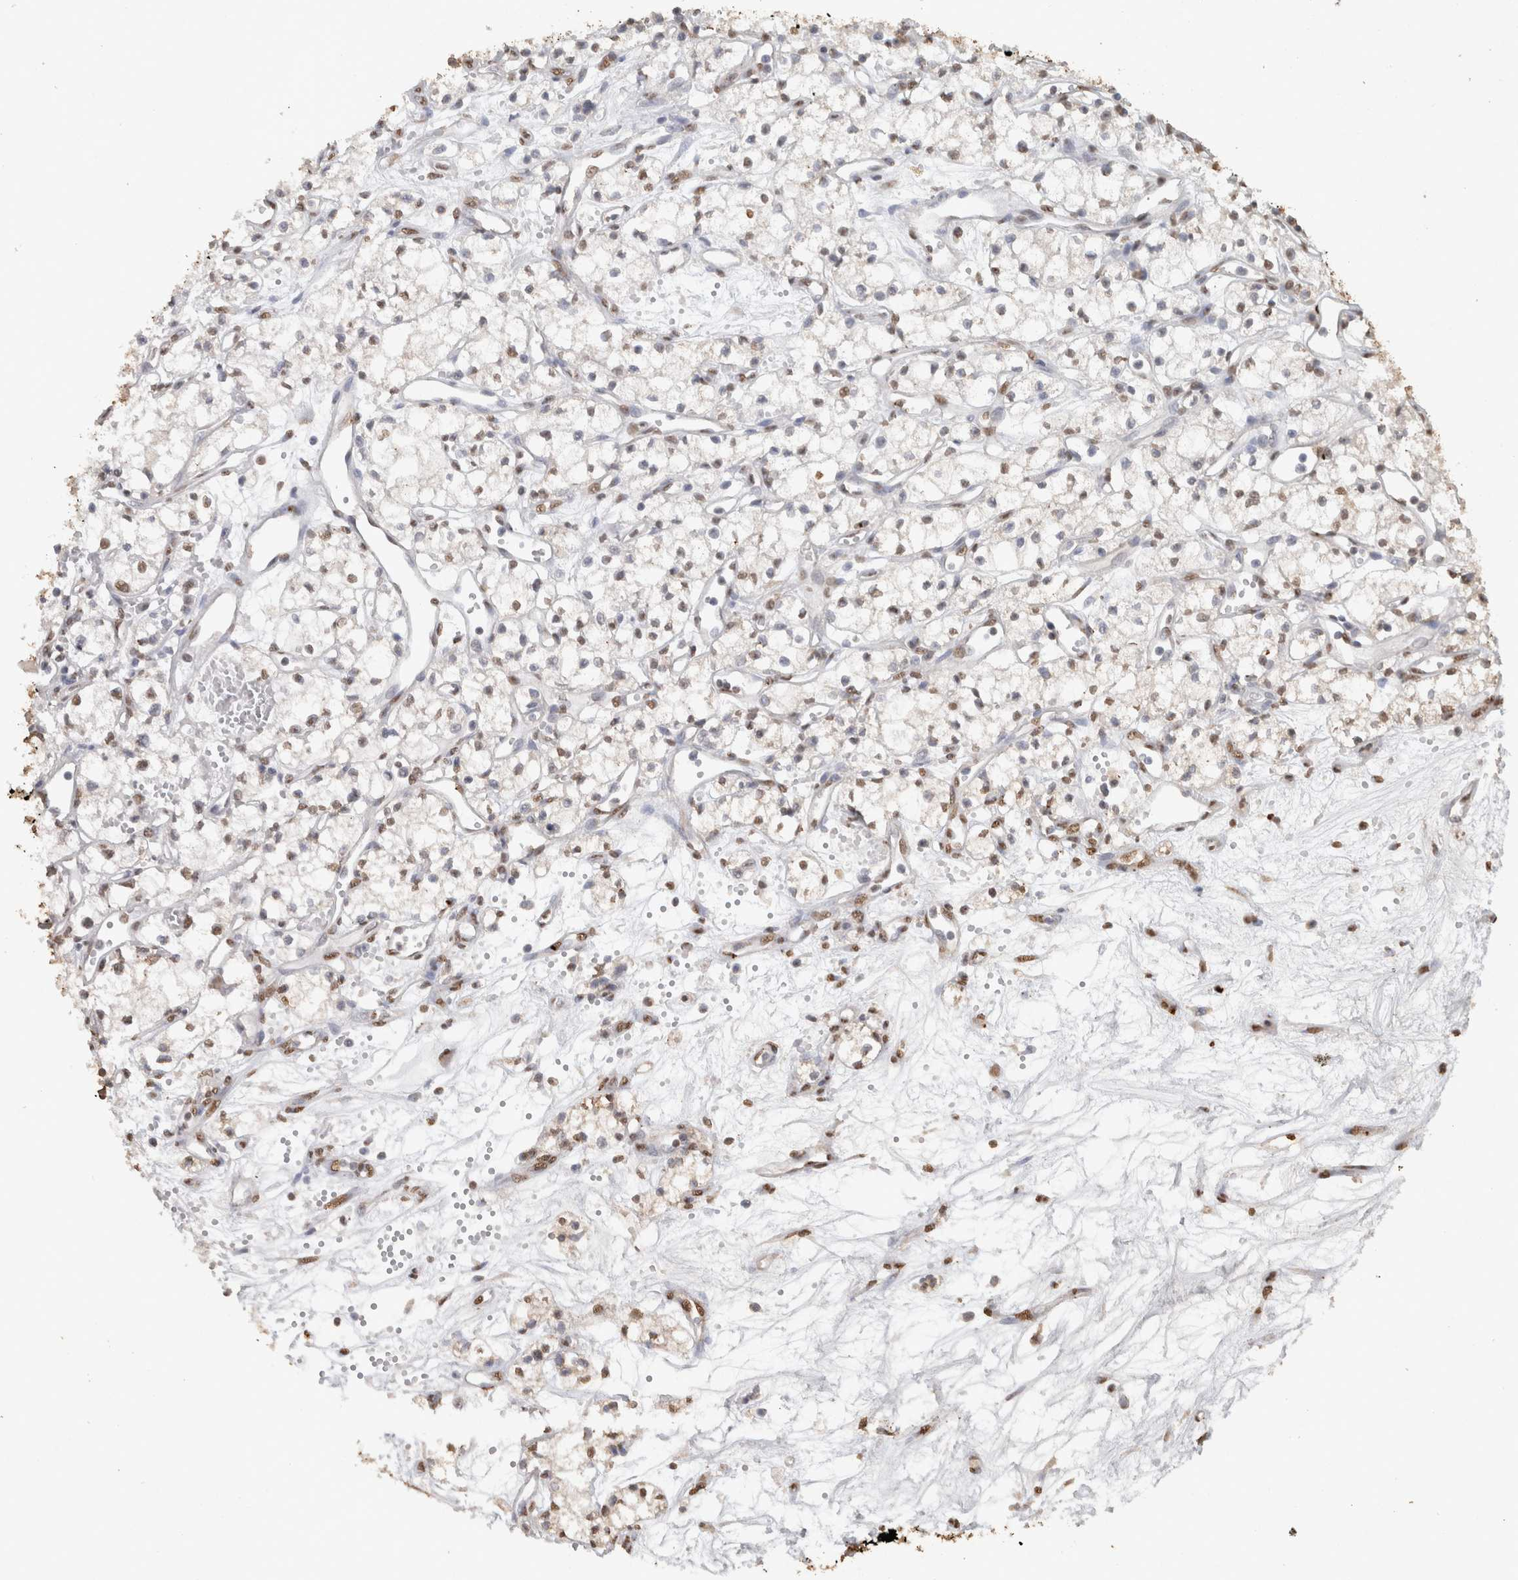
{"staining": {"intensity": "weak", "quantity": "25%-75%", "location": "nuclear"}, "tissue": "renal cancer", "cell_type": "Tumor cells", "image_type": "cancer", "snomed": [{"axis": "morphology", "description": "Adenocarcinoma, NOS"}, {"axis": "topography", "description": "Kidney"}], "caption": "This image exhibits immunohistochemistry (IHC) staining of renal cancer (adenocarcinoma), with low weak nuclear expression in about 25%-75% of tumor cells.", "gene": "HAND2", "patient": {"sex": "male", "age": 59}}